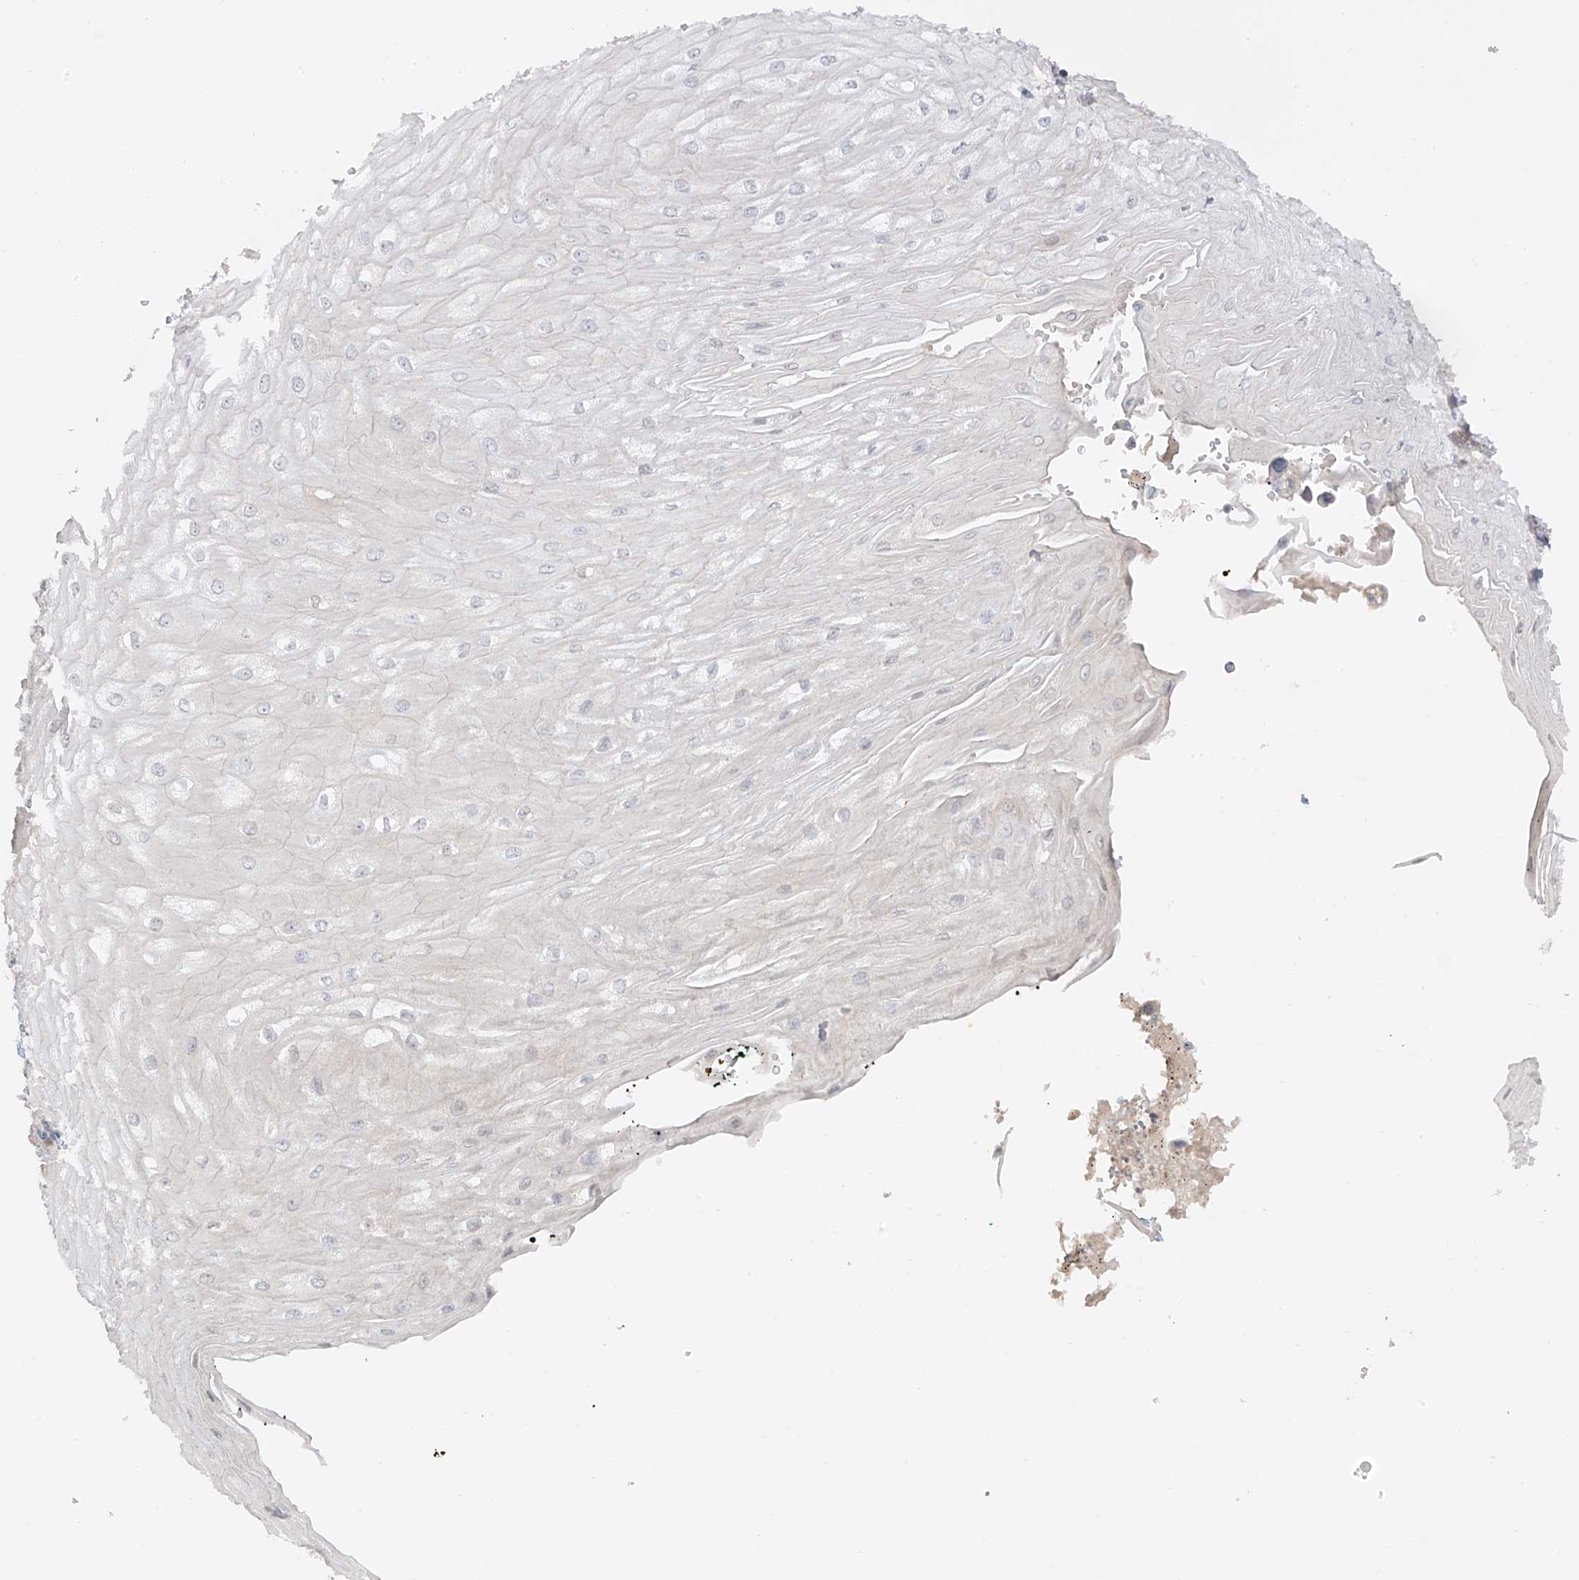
{"staining": {"intensity": "strong", "quantity": "<25%", "location": "cytoplasmic/membranous"}, "tissue": "esophagus", "cell_type": "Squamous epithelial cells", "image_type": "normal", "snomed": [{"axis": "morphology", "description": "Normal tissue, NOS"}, {"axis": "topography", "description": "Esophagus"}], "caption": "Protein analysis of unremarkable esophagus displays strong cytoplasmic/membranous staining in approximately <25% of squamous epithelial cells.", "gene": "DCDC2", "patient": {"sex": "male", "age": 60}}